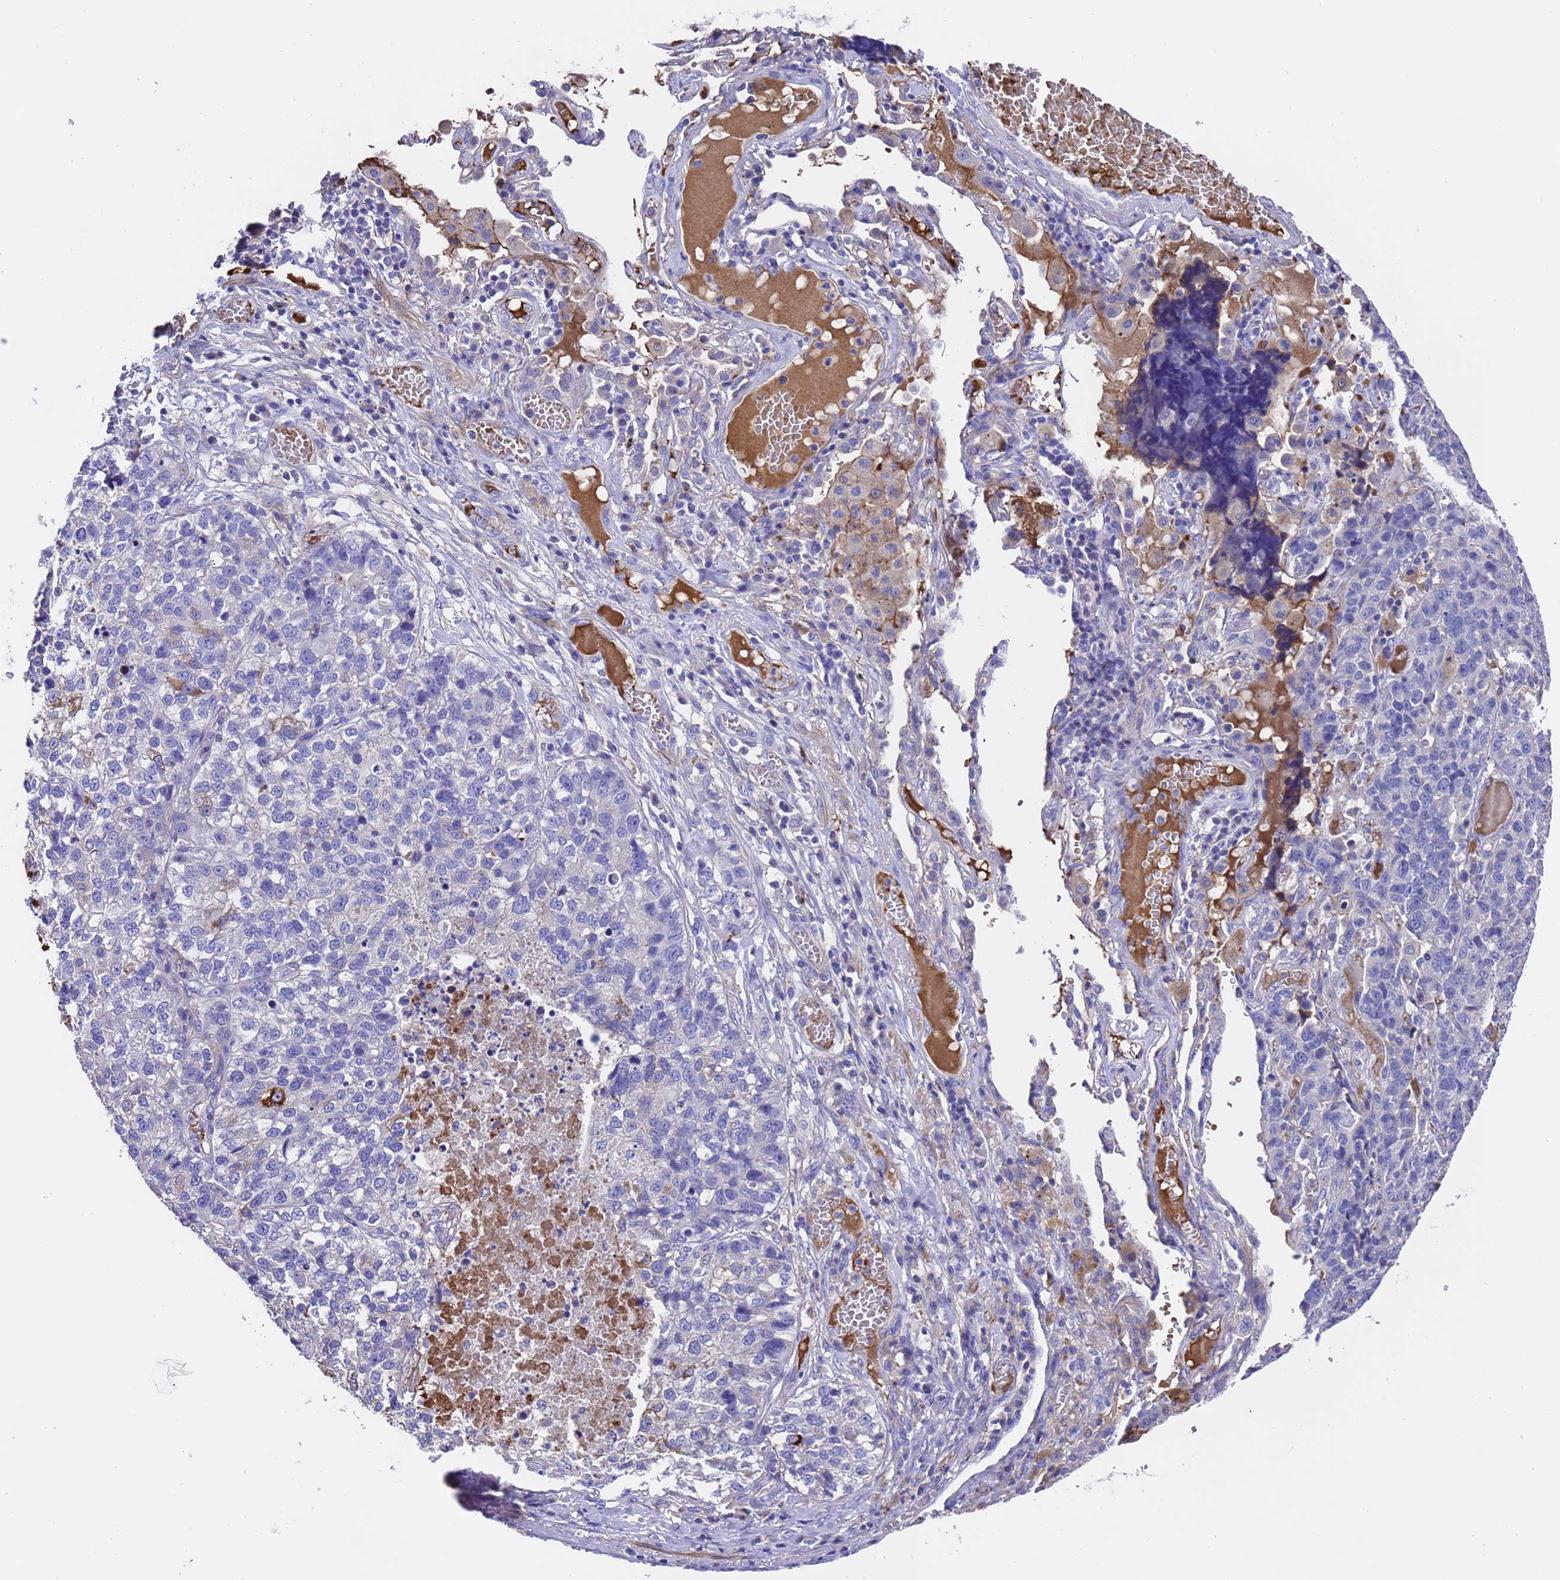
{"staining": {"intensity": "negative", "quantity": "none", "location": "none"}, "tissue": "lung cancer", "cell_type": "Tumor cells", "image_type": "cancer", "snomed": [{"axis": "morphology", "description": "Adenocarcinoma, NOS"}, {"axis": "topography", "description": "Lung"}], "caption": "A high-resolution micrograph shows immunohistochemistry (IHC) staining of lung adenocarcinoma, which reveals no significant expression in tumor cells.", "gene": "ELP6", "patient": {"sex": "male", "age": 49}}